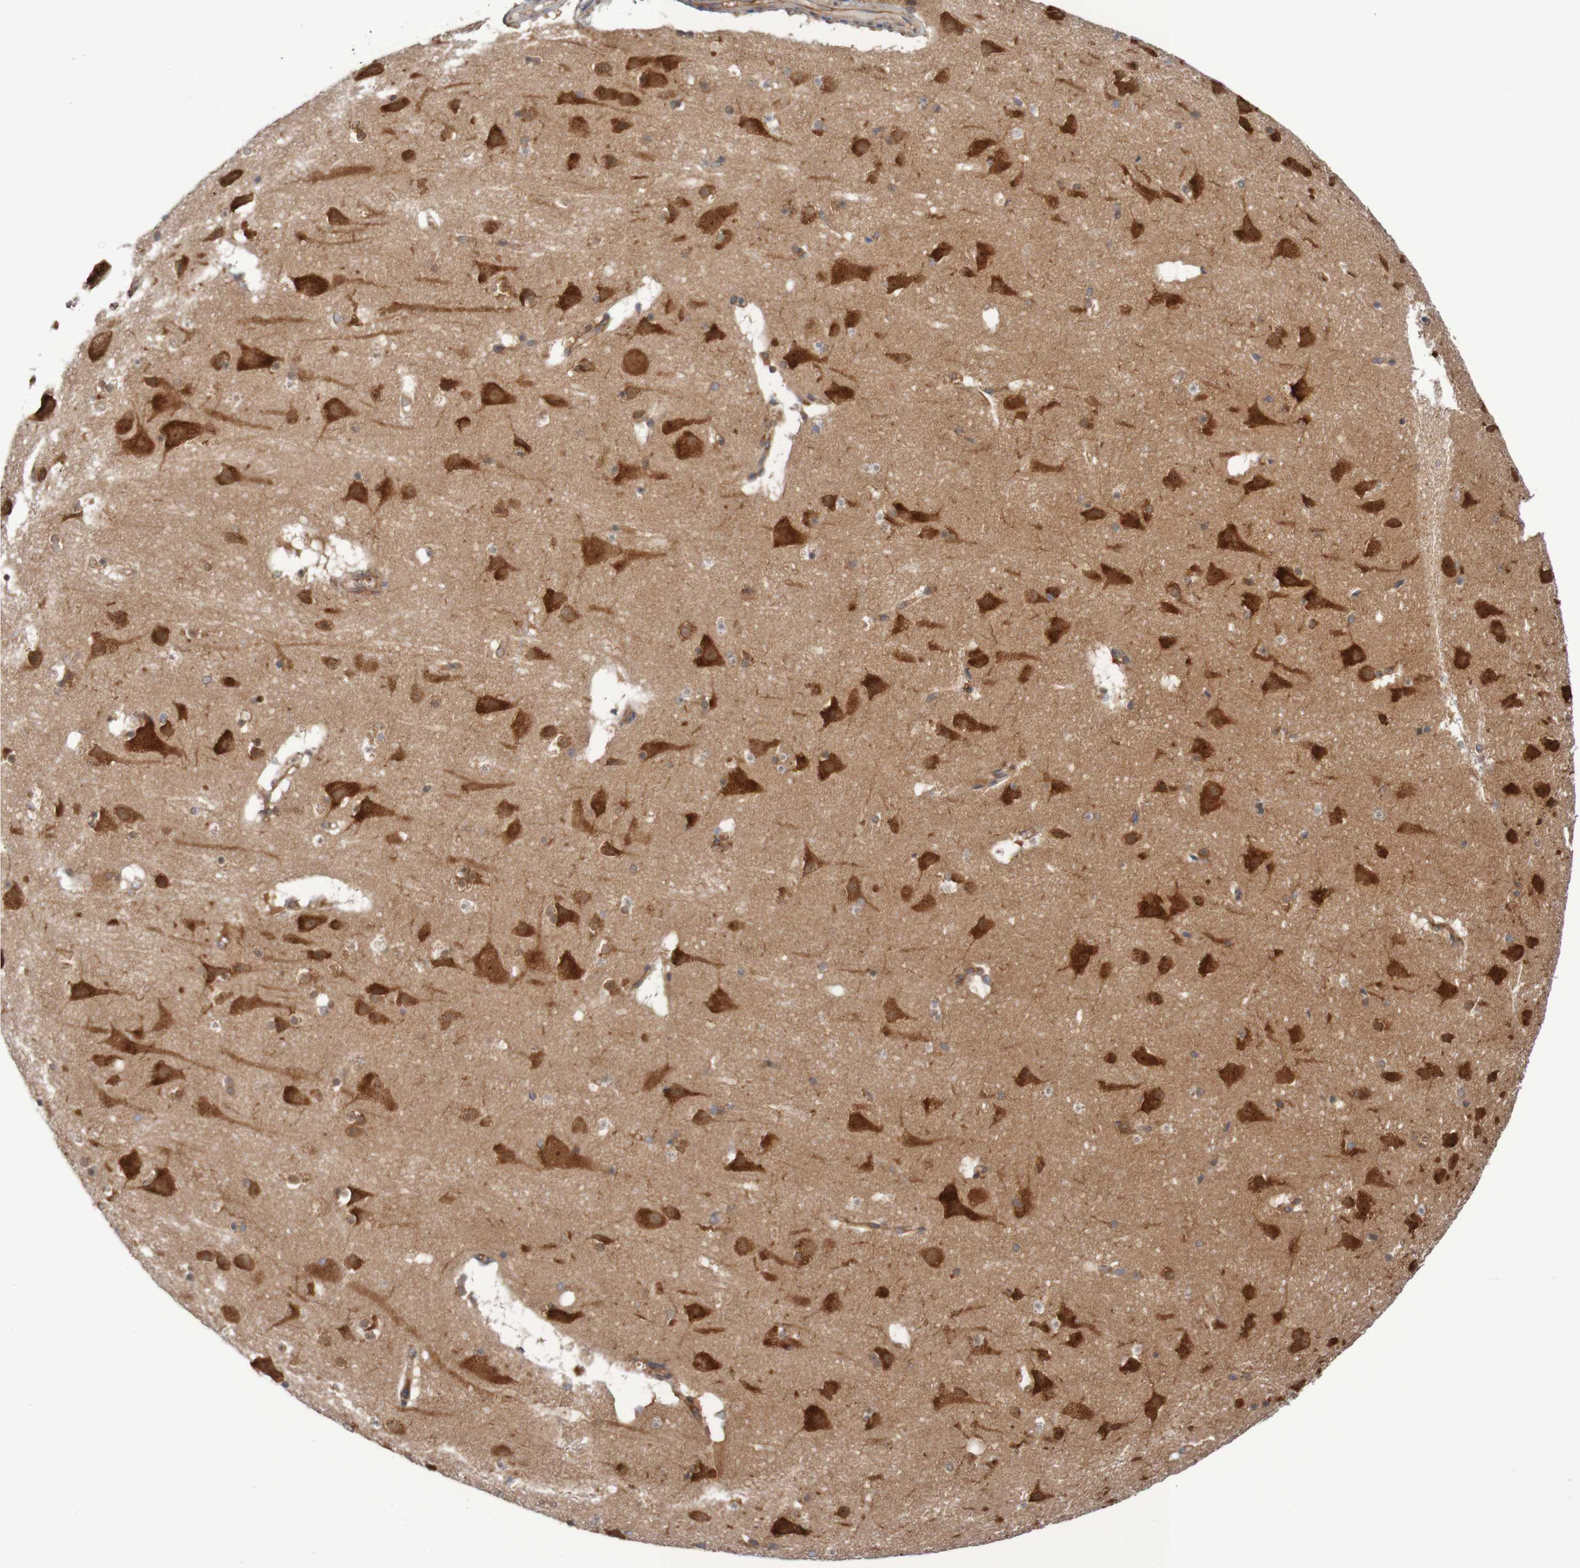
{"staining": {"intensity": "moderate", "quantity": ">75%", "location": "cytoplasmic/membranous"}, "tissue": "cerebral cortex", "cell_type": "Endothelial cells", "image_type": "normal", "snomed": [{"axis": "morphology", "description": "Normal tissue, NOS"}, {"axis": "topography", "description": "Cerebral cortex"}], "caption": "Protein staining demonstrates moderate cytoplasmic/membranous staining in approximately >75% of endothelial cells in normal cerebral cortex.", "gene": "LRRC47", "patient": {"sex": "male", "age": 45}}